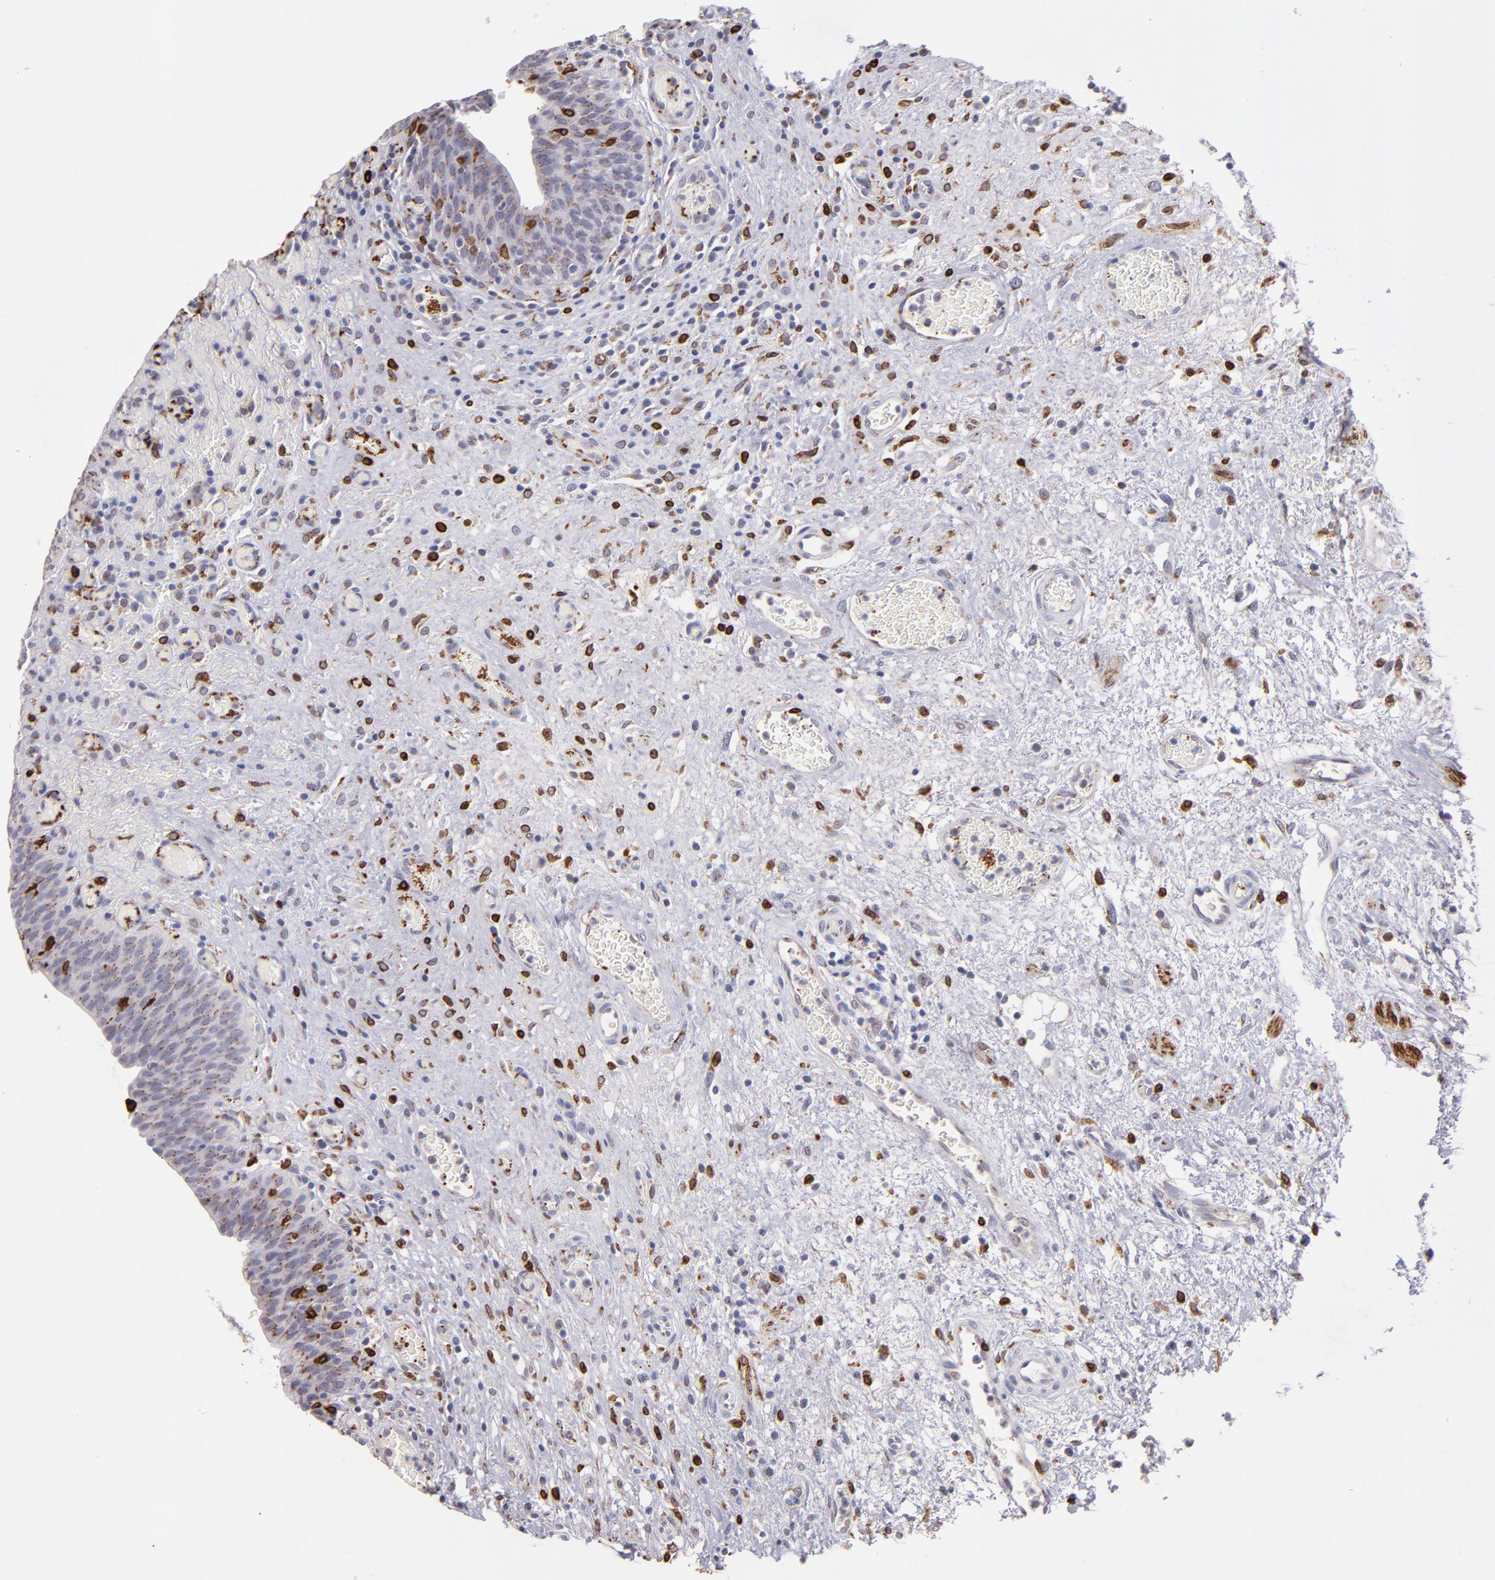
{"staining": {"intensity": "weak", "quantity": "25%-75%", "location": "cytoplasmic/membranous"}, "tissue": "urinary bladder", "cell_type": "Urothelial cells", "image_type": "normal", "snomed": [{"axis": "morphology", "description": "Normal tissue, NOS"}, {"axis": "morphology", "description": "Urothelial carcinoma, High grade"}, {"axis": "topography", "description": "Urinary bladder"}], "caption": "Protein staining displays weak cytoplasmic/membranous positivity in about 25%-75% of urothelial cells in normal urinary bladder.", "gene": "PTGS1", "patient": {"sex": "male", "age": 51}}